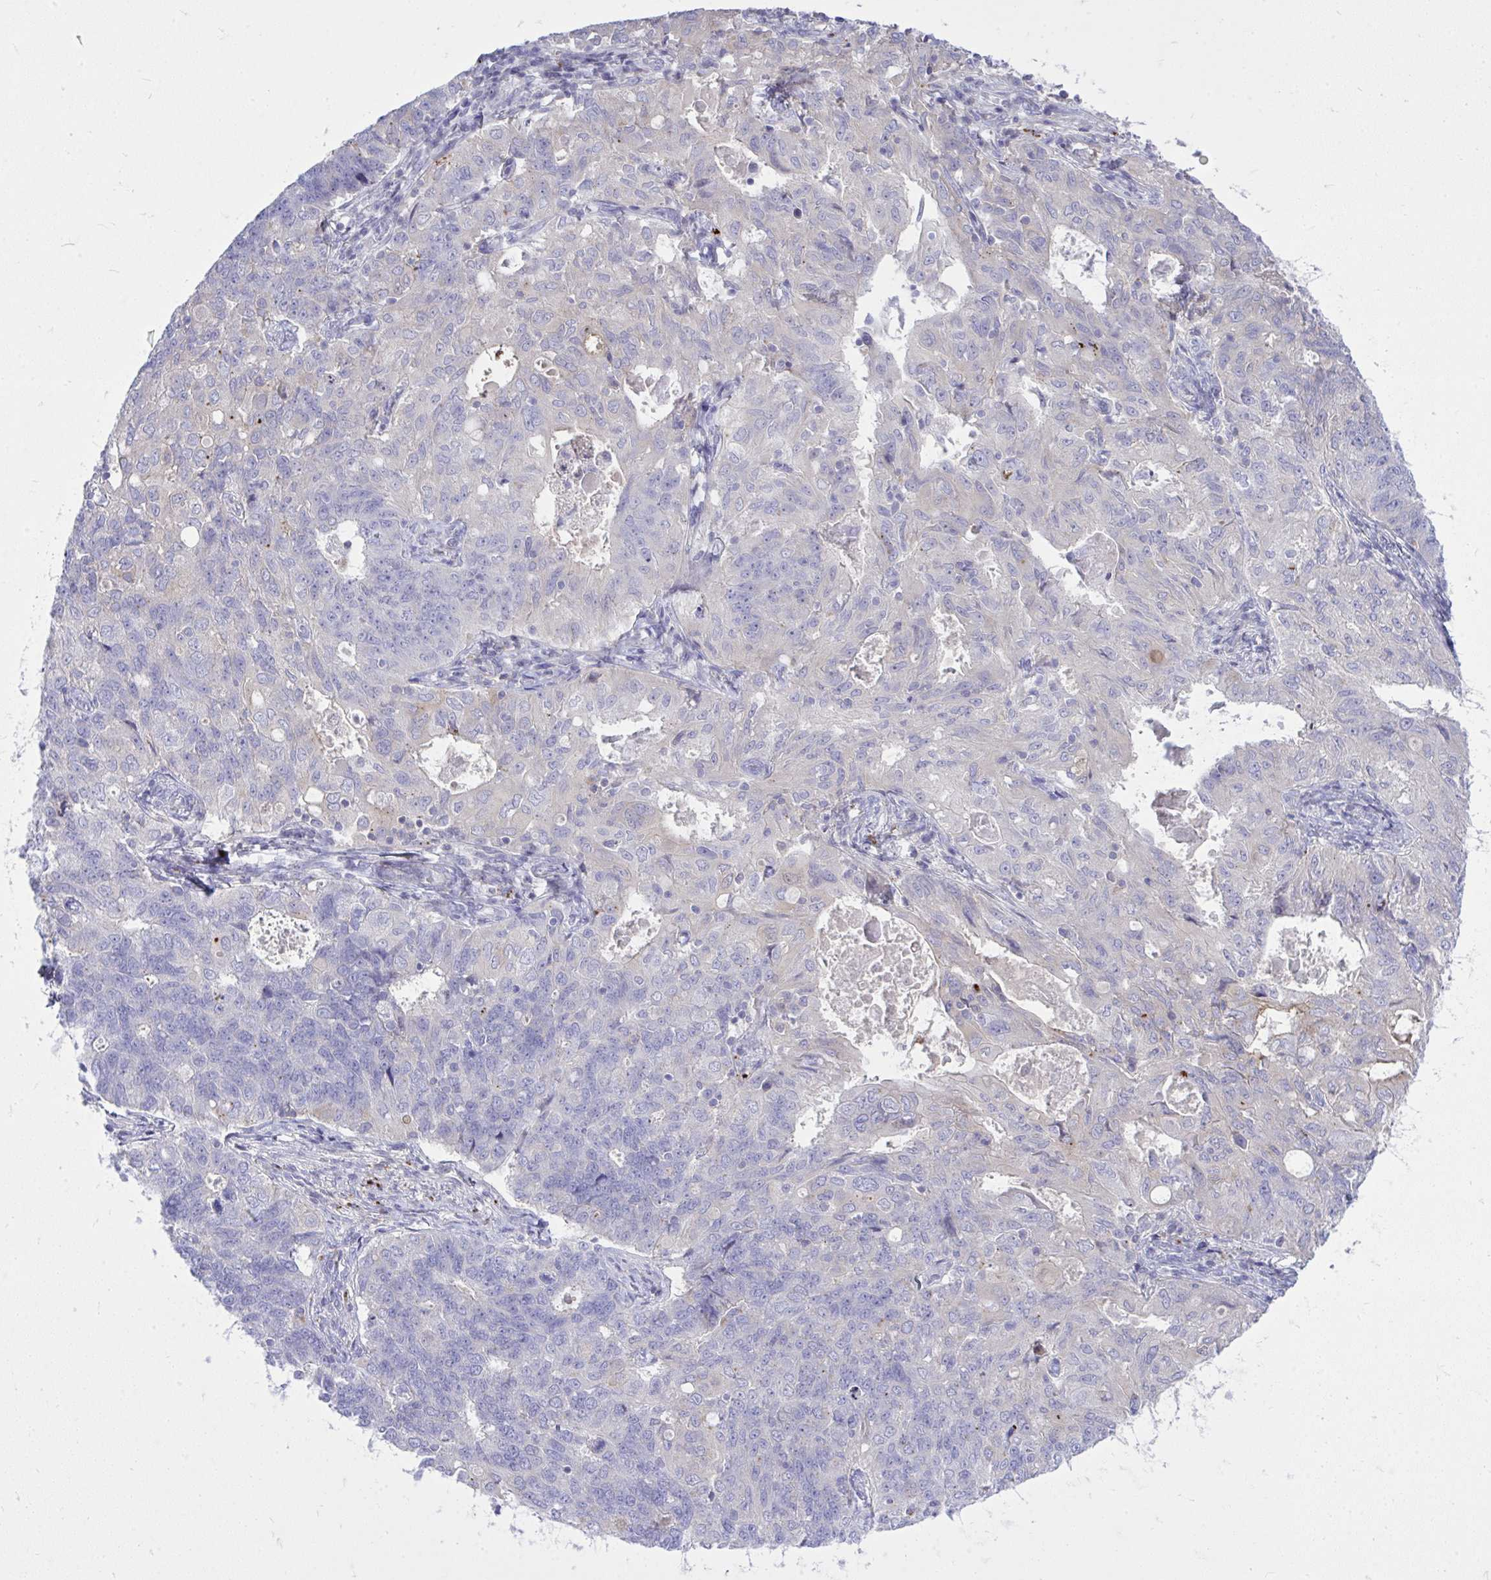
{"staining": {"intensity": "negative", "quantity": "none", "location": "none"}, "tissue": "endometrial cancer", "cell_type": "Tumor cells", "image_type": "cancer", "snomed": [{"axis": "morphology", "description": "Adenocarcinoma, NOS"}, {"axis": "topography", "description": "Endometrium"}], "caption": "There is no significant staining in tumor cells of endometrial adenocarcinoma.", "gene": "TP53I11", "patient": {"sex": "female", "age": 43}}